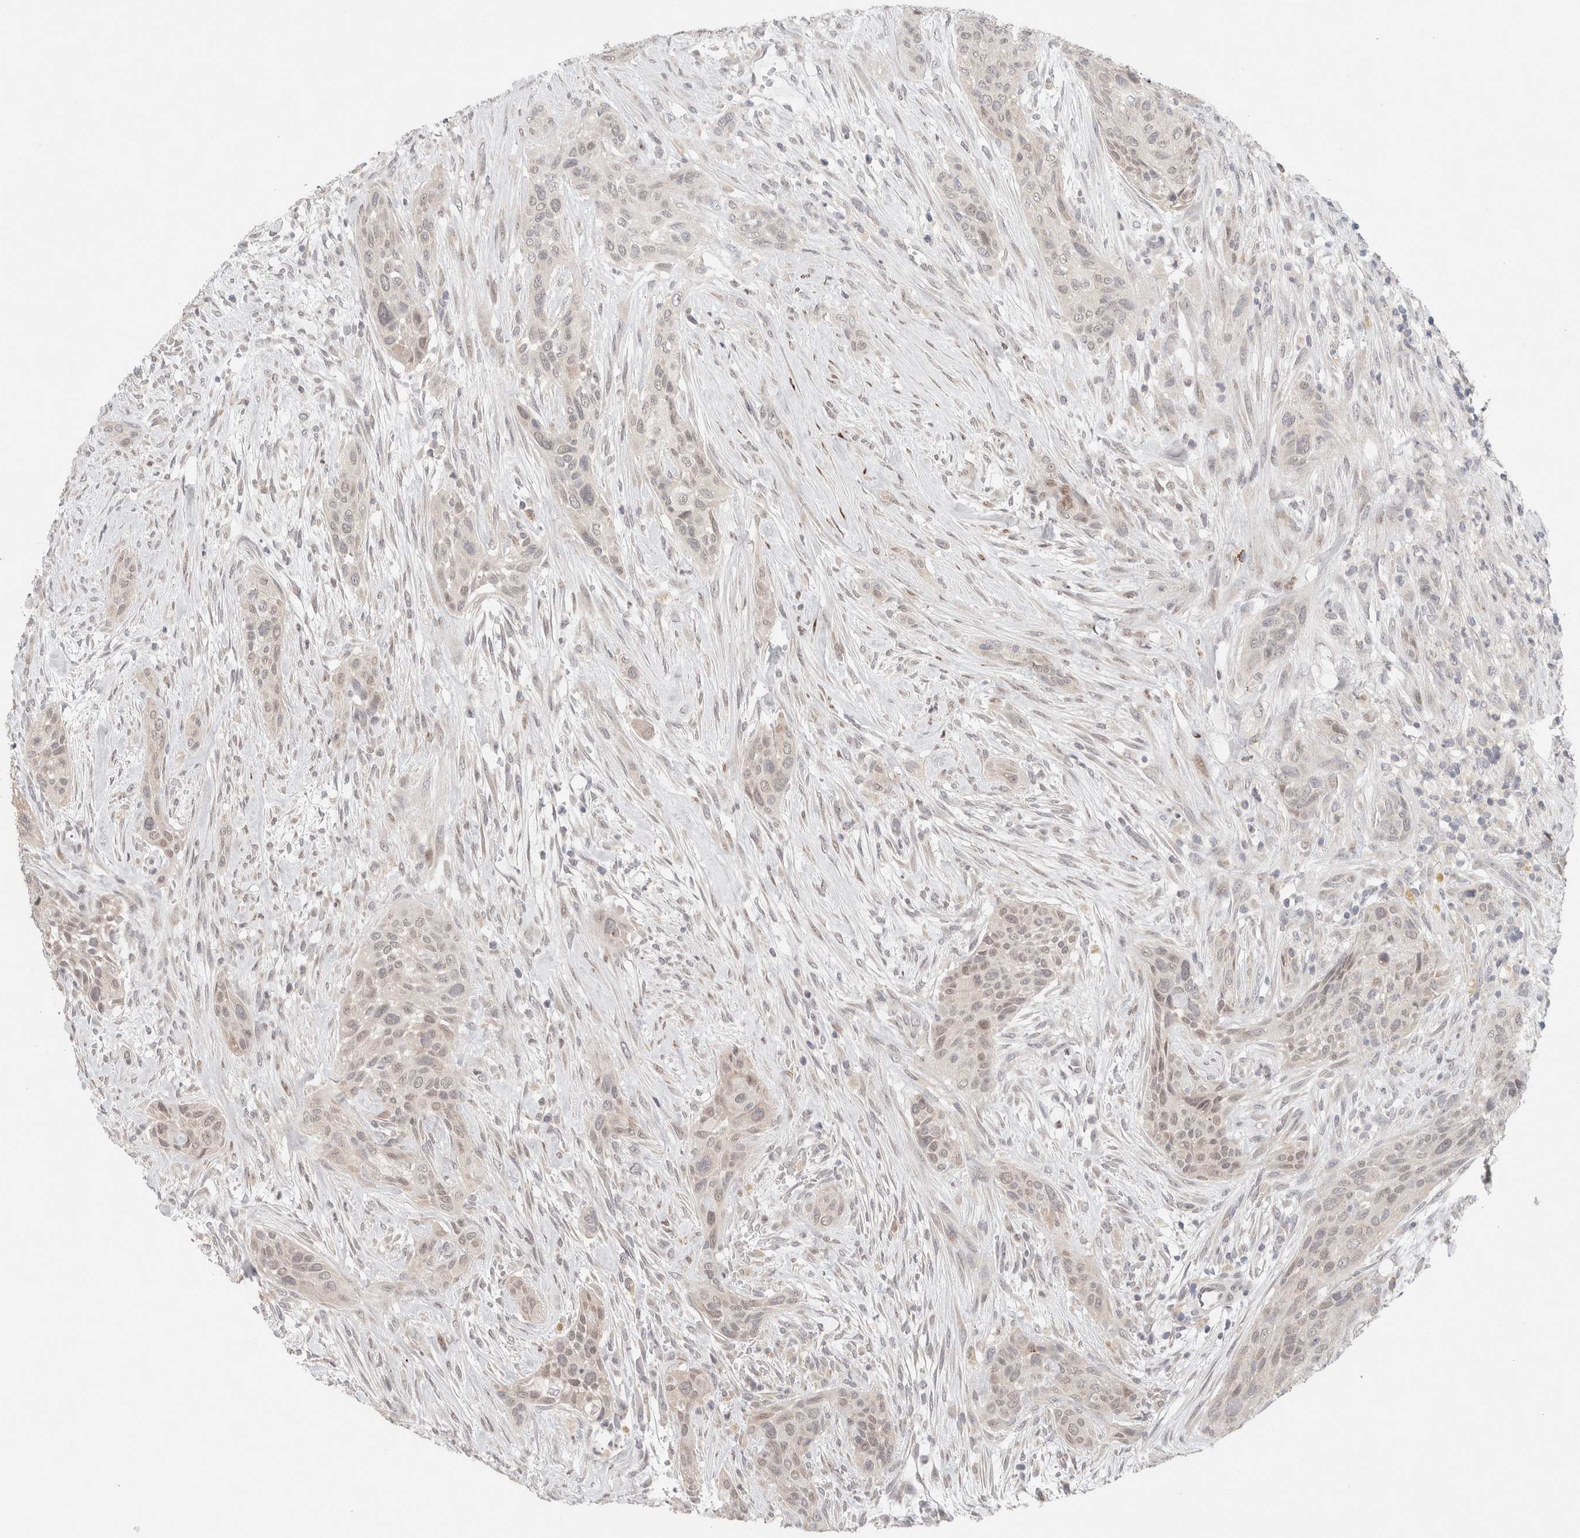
{"staining": {"intensity": "weak", "quantity": "<25%", "location": "cytoplasmic/membranous"}, "tissue": "urothelial cancer", "cell_type": "Tumor cells", "image_type": "cancer", "snomed": [{"axis": "morphology", "description": "Urothelial carcinoma, High grade"}, {"axis": "topography", "description": "Urinary bladder"}], "caption": "Immunohistochemistry (IHC) histopathology image of neoplastic tissue: human high-grade urothelial carcinoma stained with DAB (3,3'-diaminobenzidine) demonstrates no significant protein staining in tumor cells.", "gene": "ERI3", "patient": {"sex": "male", "age": 35}}